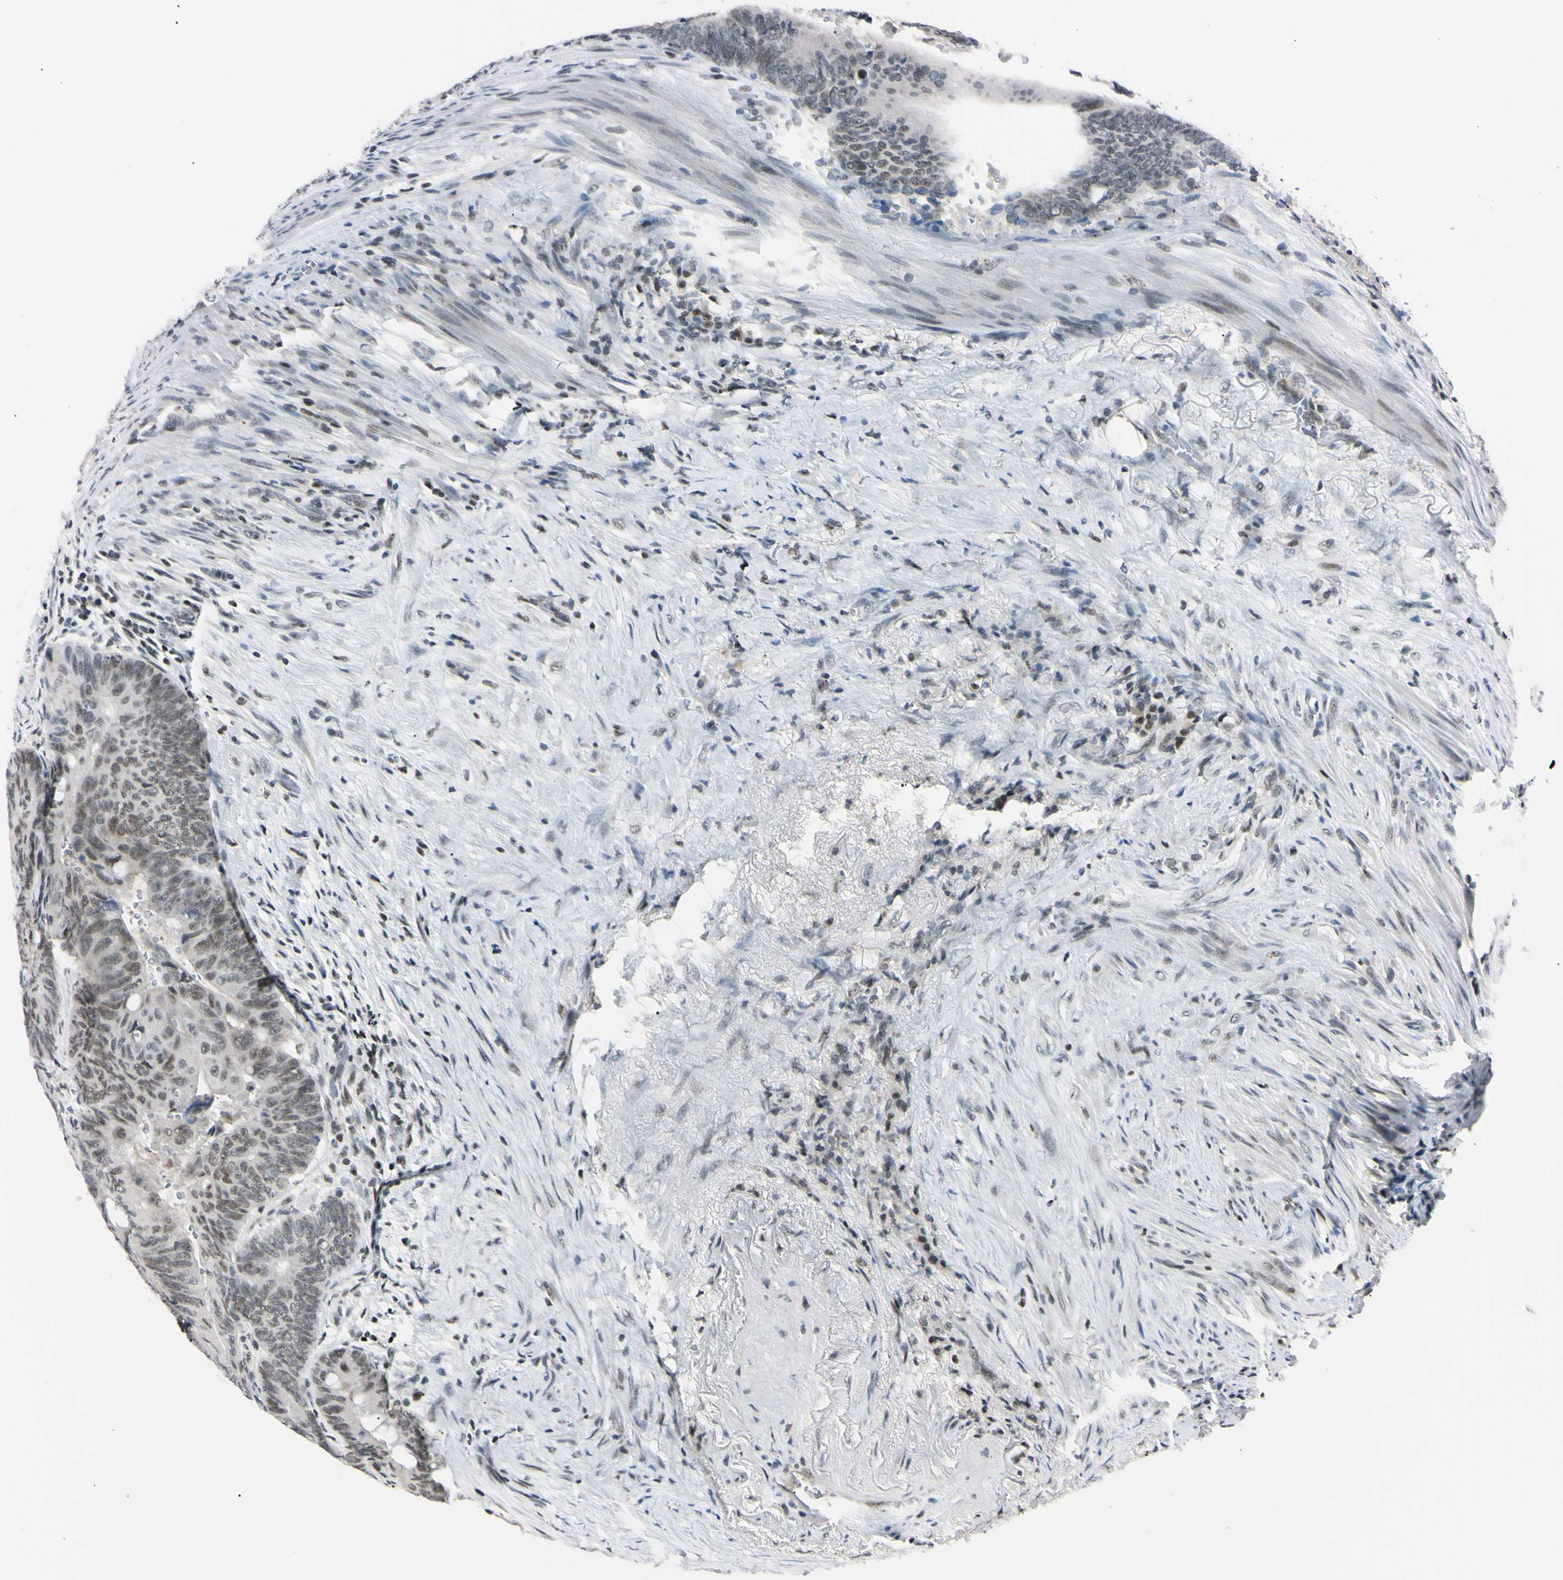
{"staining": {"intensity": "weak", "quantity": "25%-75%", "location": "nuclear"}, "tissue": "colorectal cancer", "cell_type": "Tumor cells", "image_type": "cancer", "snomed": [{"axis": "morphology", "description": "Normal tissue, NOS"}, {"axis": "morphology", "description": "Adenocarcinoma, NOS"}, {"axis": "topography", "description": "Rectum"}, {"axis": "topography", "description": "Peripheral nerve tissue"}], "caption": "An immunohistochemistry (IHC) image of tumor tissue is shown. Protein staining in brown labels weak nuclear positivity in colorectal adenocarcinoma within tumor cells.", "gene": "C1orf174", "patient": {"sex": "male", "age": 92}}